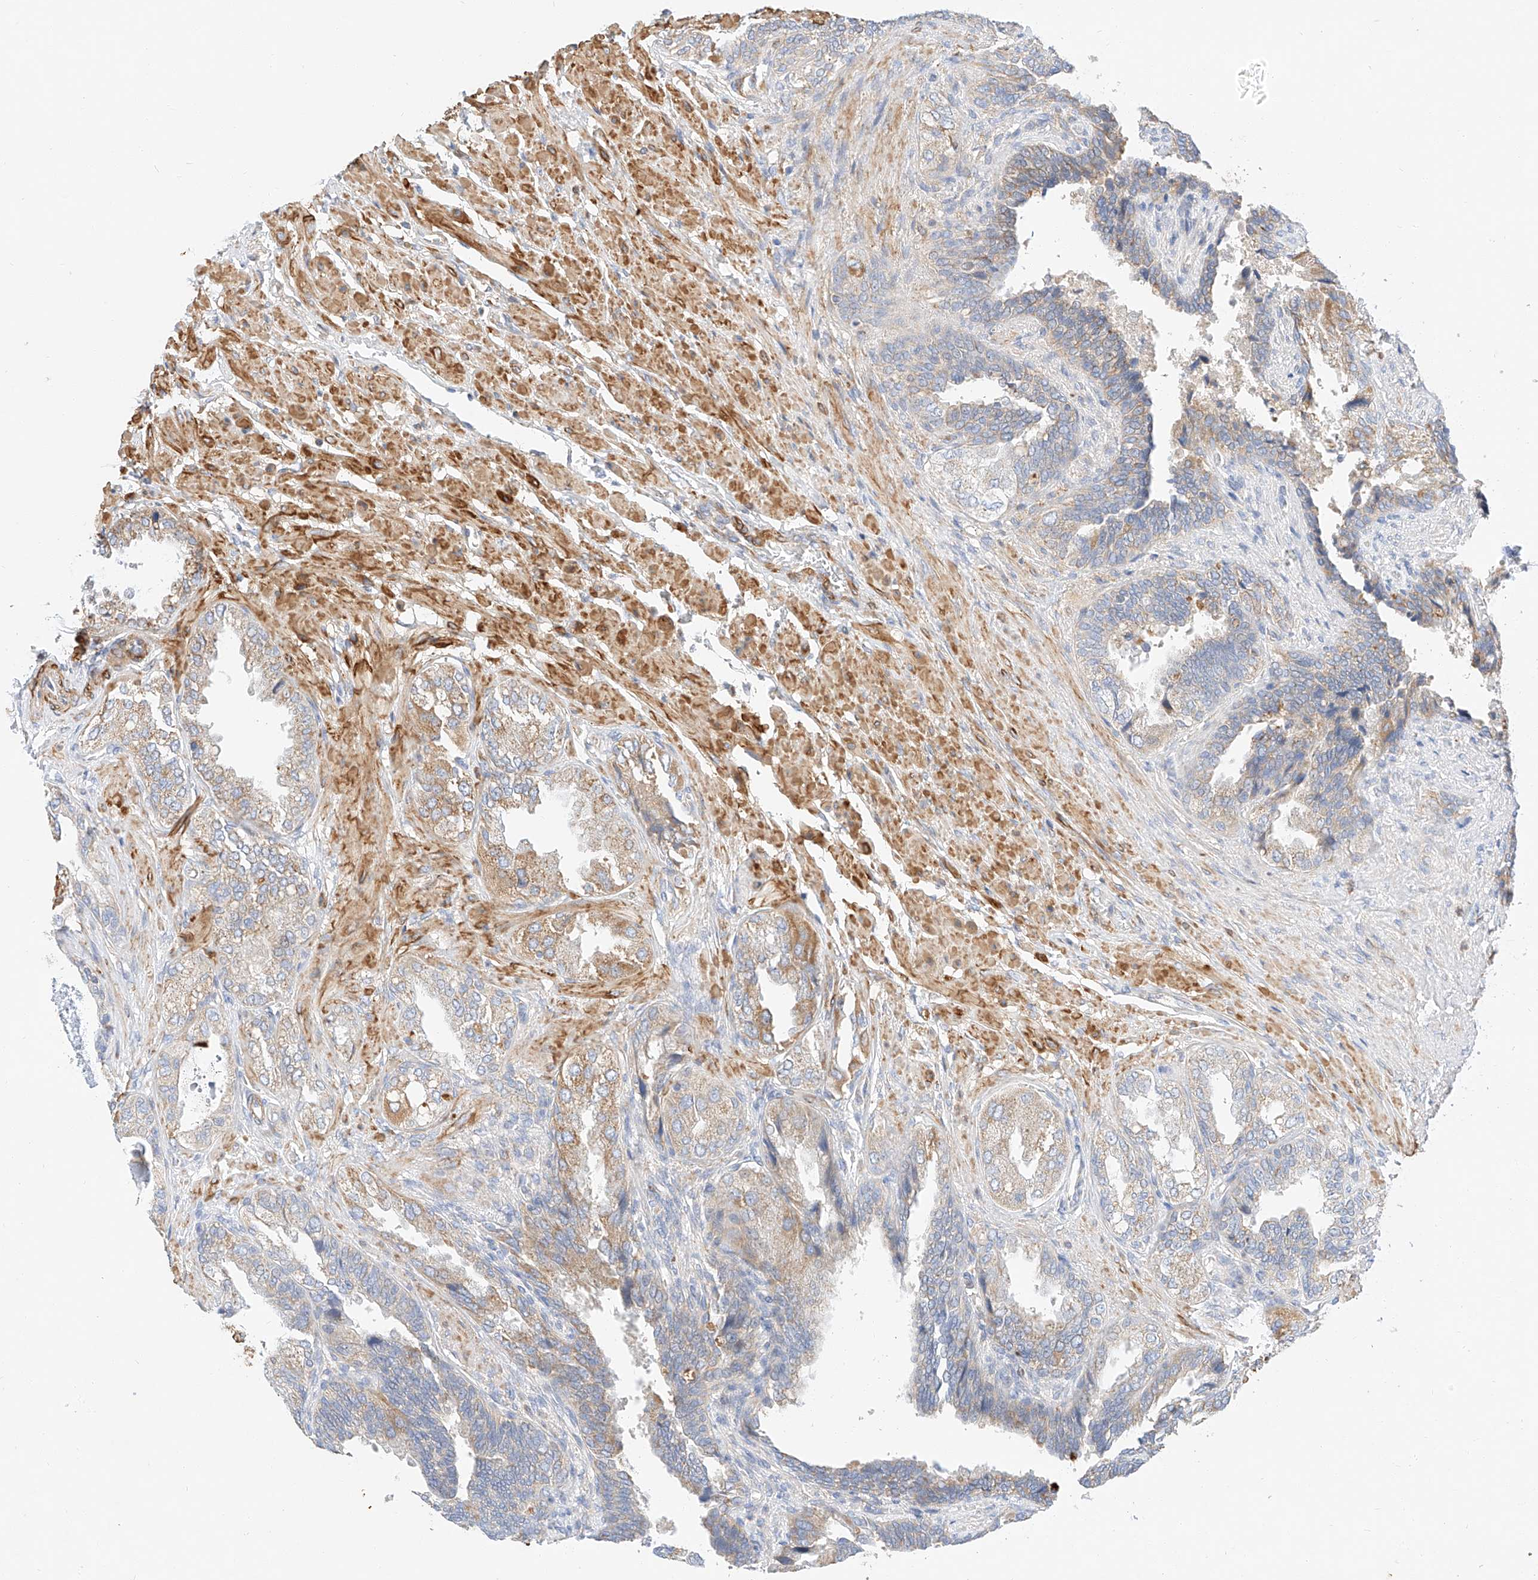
{"staining": {"intensity": "weak", "quantity": "25%-75%", "location": "cytoplasmic/membranous"}, "tissue": "seminal vesicle", "cell_type": "Glandular cells", "image_type": "normal", "snomed": [{"axis": "morphology", "description": "Normal tissue, NOS"}, {"axis": "topography", "description": "Seminal veicle"}, {"axis": "topography", "description": "Peripheral nerve tissue"}], "caption": "Protein staining of benign seminal vesicle exhibits weak cytoplasmic/membranous staining in about 25%-75% of glandular cells. (Brightfield microscopy of DAB IHC at high magnification).", "gene": "C6orf118", "patient": {"sex": "male", "age": 63}}